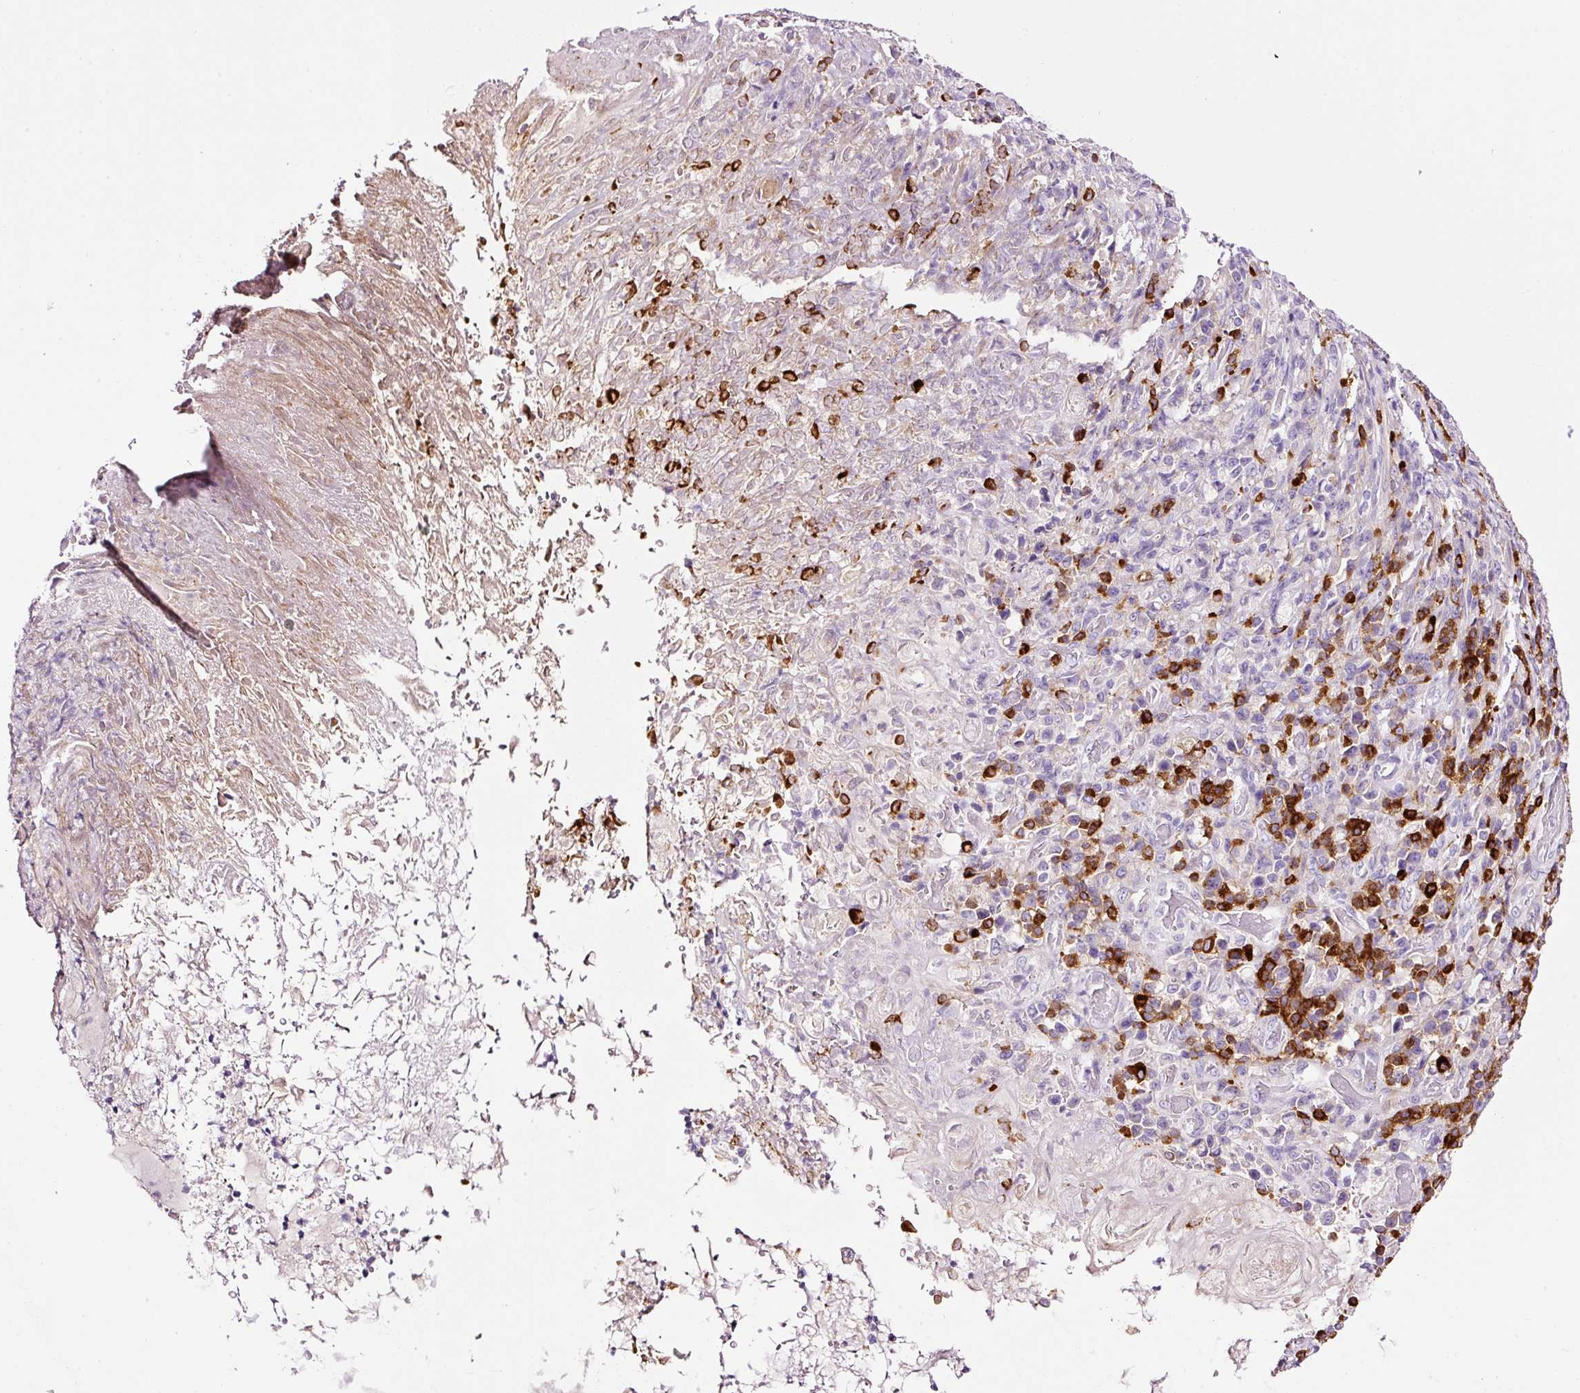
{"staining": {"intensity": "strong", "quantity": "<25%", "location": "cytoplasmic/membranous"}, "tissue": "stomach cancer", "cell_type": "Tumor cells", "image_type": "cancer", "snomed": [{"axis": "morphology", "description": "Normal tissue, NOS"}, {"axis": "morphology", "description": "Adenocarcinoma, NOS"}, {"axis": "topography", "description": "Stomach"}], "caption": "Immunohistochemical staining of human stomach cancer (adenocarcinoma) demonstrates medium levels of strong cytoplasmic/membranous protein expression in approximately <25% of tumor cells.", "gene": "PAM", "patient": {"sex": "female", "age": 79}}